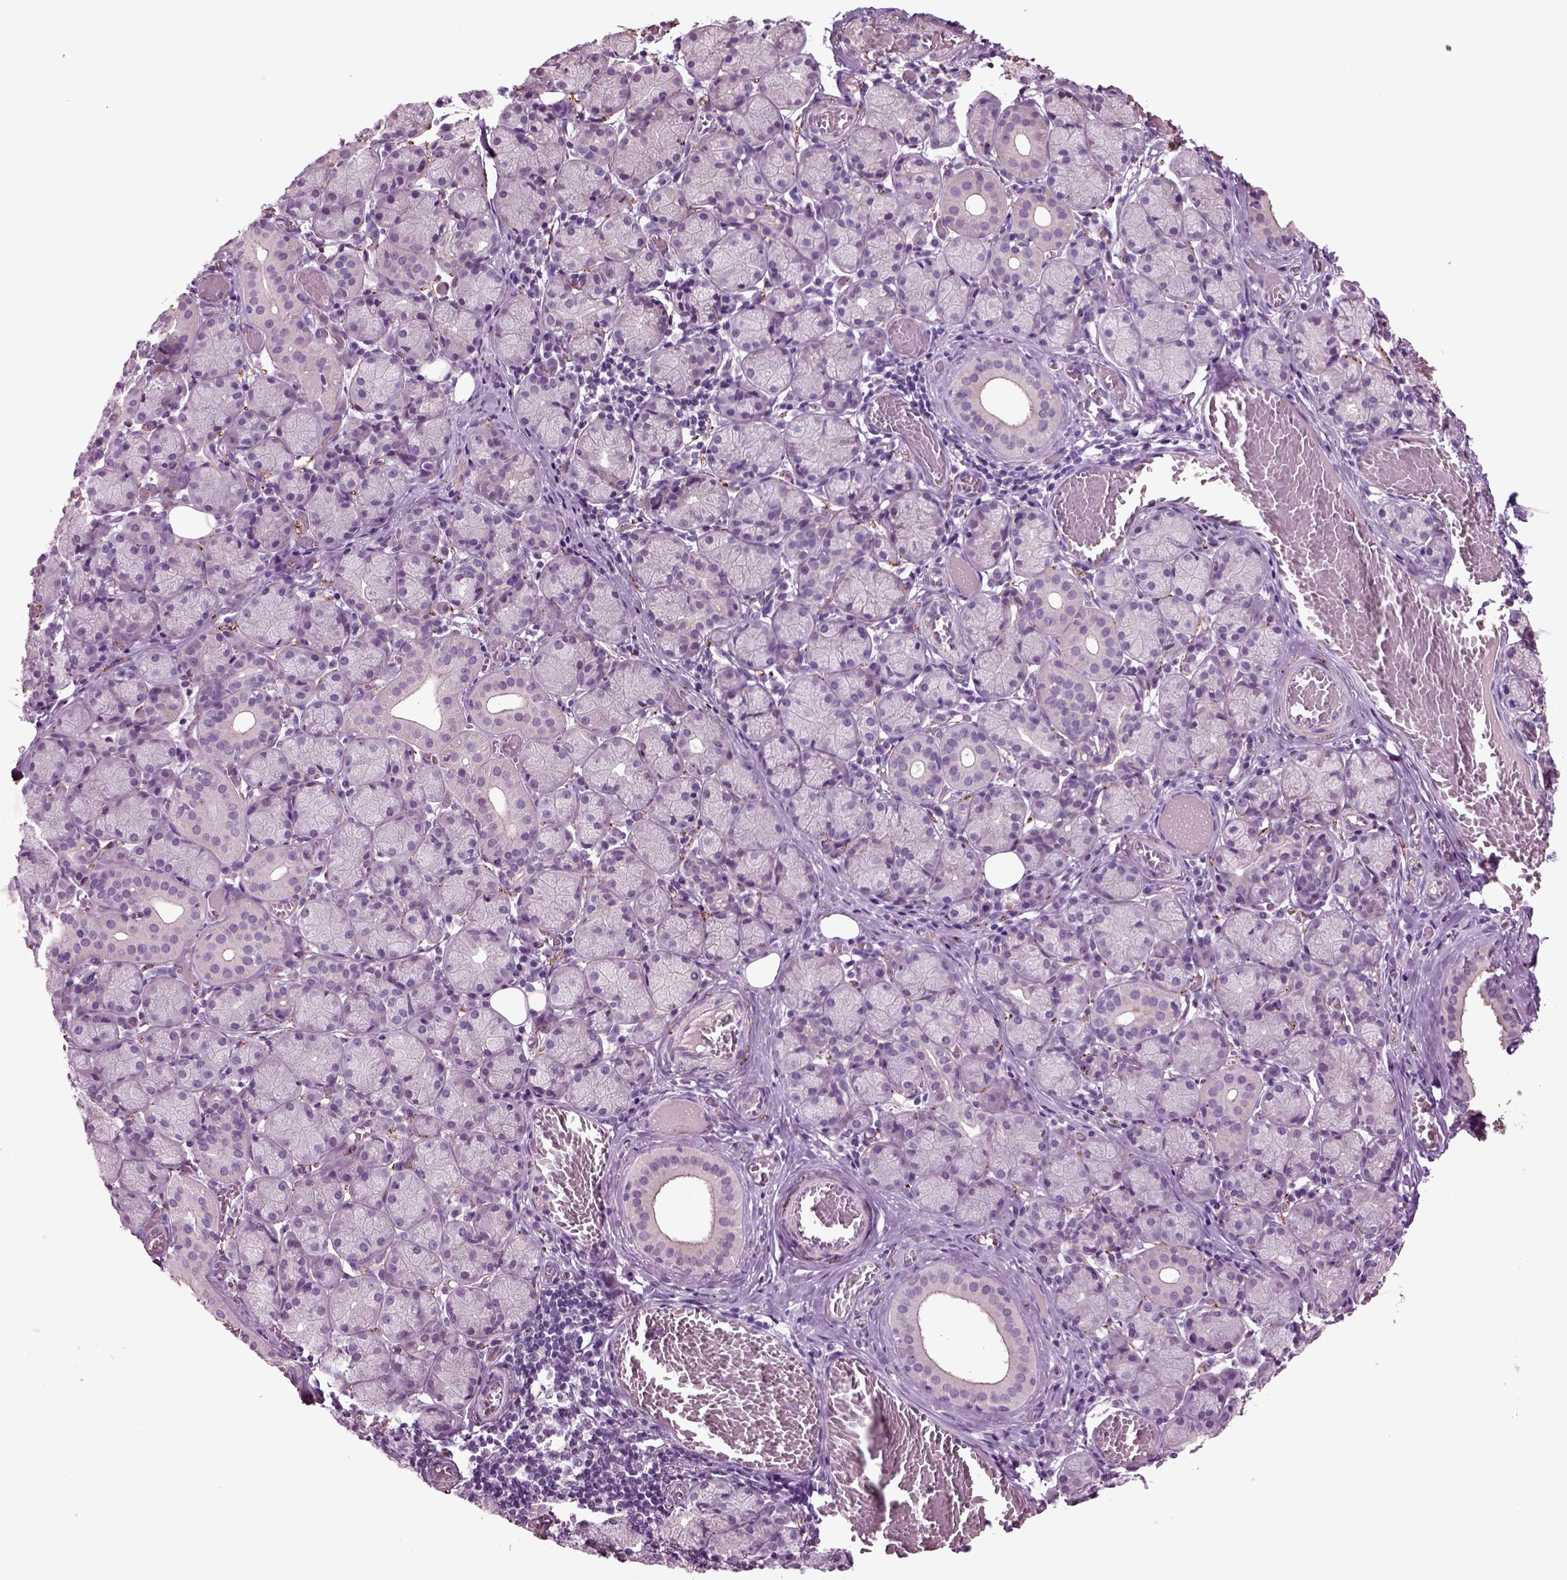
{"staining": {"intensity": "negative", "quantity": "none", "location": "none"}, "tissue": "salivary gland", "cell_type": "Glandular cells", "image_type": "normal", "snomed": [{"axis": "morphology", "description": "Normal tissue, NOS"}, {"axis": "topography", "description": "Salivary gland"}, {"axis": "topography", "description": "Peripheral nerve tissue"}], "caption": "Image shows no significant protein positivity in glandular cells of unremarkable salivary gland.", "gene": "CHGB", "patient": {"sex": "female", "age": 24}}